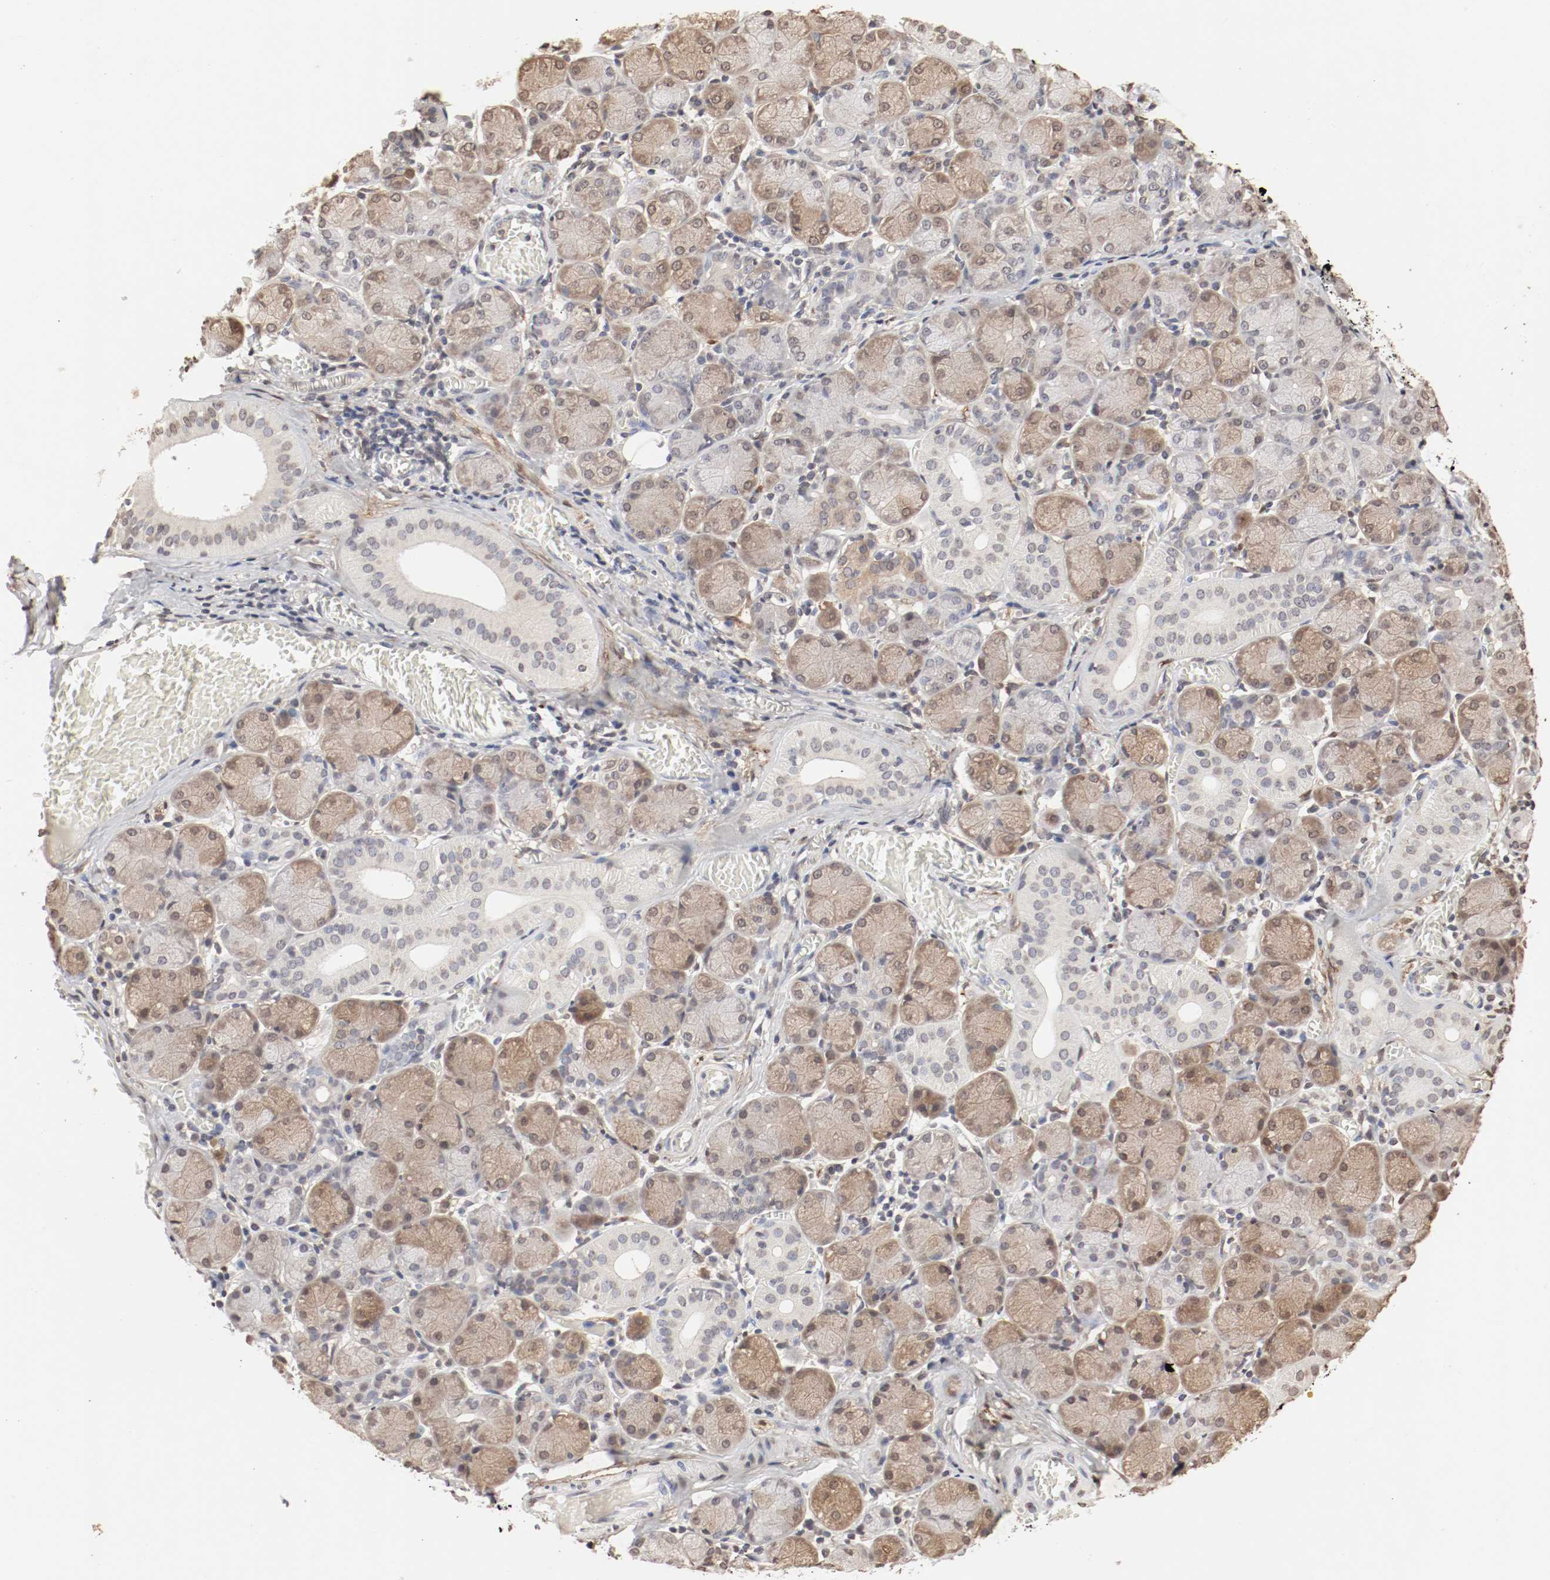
{"staining": {"intensity": "moderate", "quantity": "25%-75%", "location": "cytoplasmic/membranous,nuclear"}, "tissue": "salivary gland", "cell_type": "Glandular cells", "image_type": "normal", "snomed": [{"axis": "morphology", "description": "Normal tissue, NOS"}, {"axis": "topography", "description": "Salivary gland"}], "caption": "Glandular cells demonstrate moderate cytoplasmic/membranous,nuclear expression in about 25%-75% of cells in benign salivary gland.", "gene": "WASL", "patient": {"sex": "female", "age": 24}}